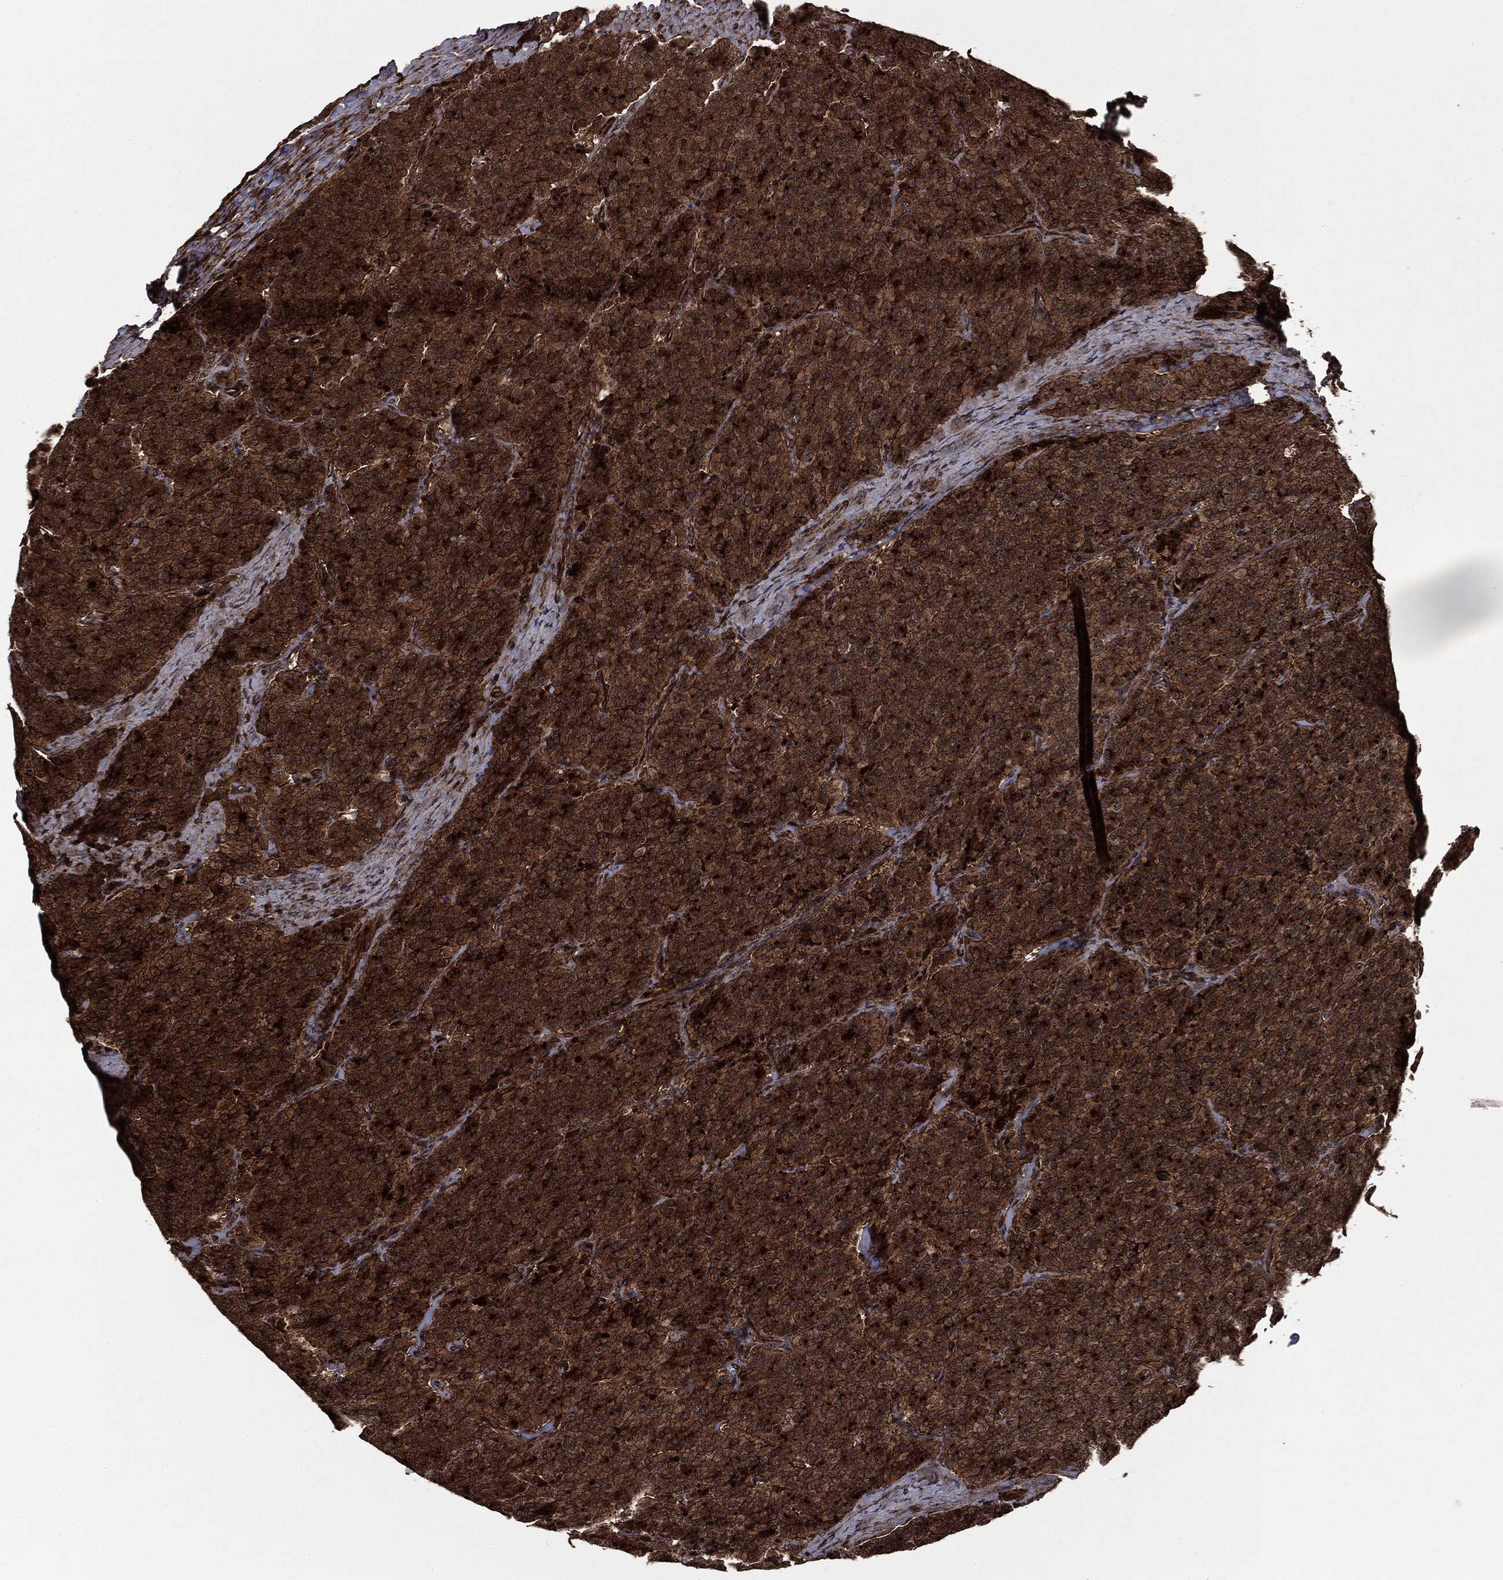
{"staining": {"intensity": "strong", "quantity": ">75%", "location": "cytoplasmic/membranous"}, "tissue": "carcinoid", "cell_type": "Tumor cells", "image_type": "cancer", "snomed": [{"axis": "morphology", "description": "Carcinoid, malignant, NOS"}, {"axis": "topography", "description": "Small intestine"}], "caption": "This is a micrograph of immunohistochemistry (IHC) staining of carcinoid (malignant), which shows strong staining in the cytoplasmic/membranous of tumor cells.", "gene": "CARD6", "patient": {"sex": "female", "age": 58}}